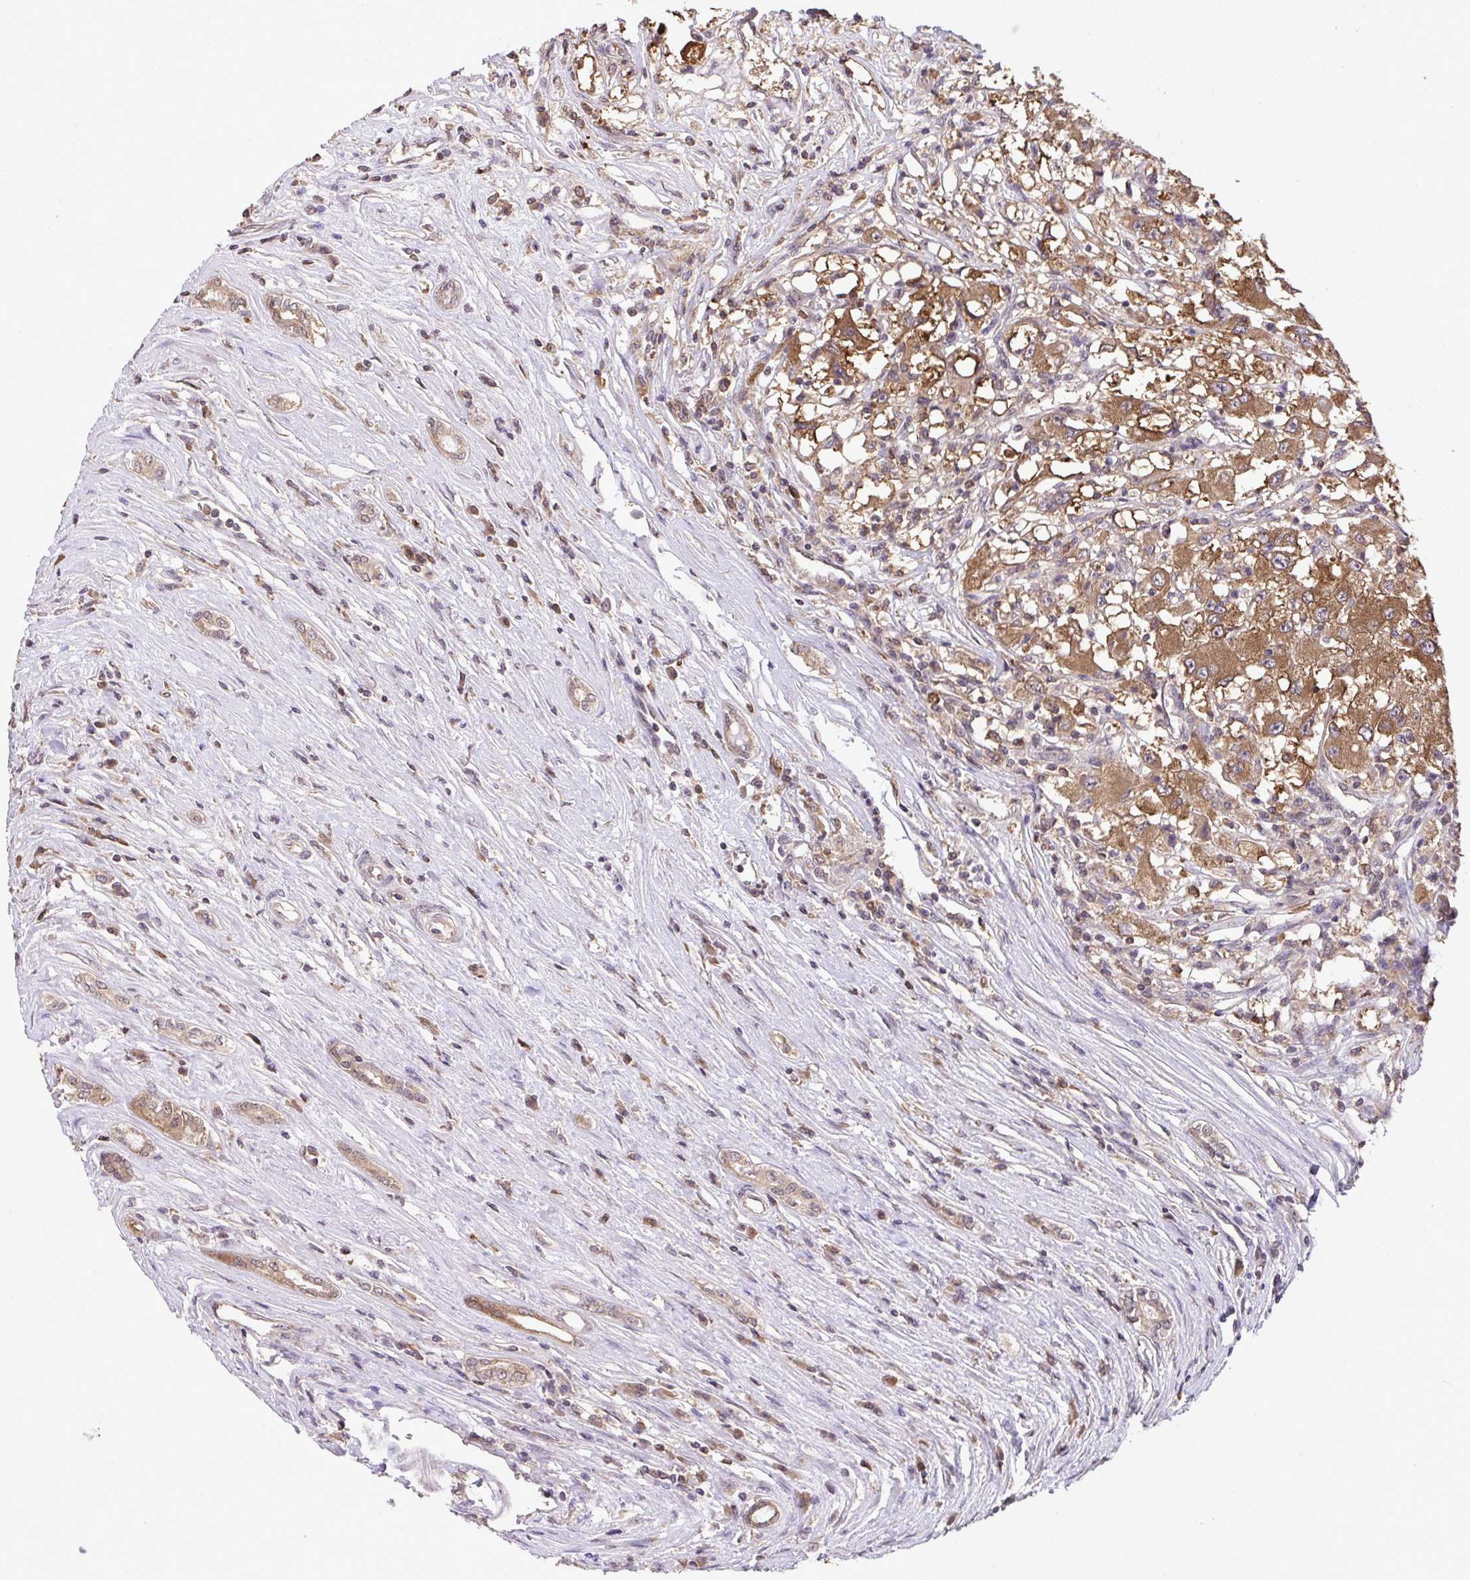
{"staining": {"intensity": "moderate", "quantity": ">75%", "location": "cytoplasmic/membranous"}, "tissue": "renal cancer", "cell_type": "Tumor cells", "image_type": "cancer", "snomed": [{"axis": "morphology", "description": "Adenocarcinoma, NOS"}, {"axis": "topography", "description": "Kidney"}], "caption": "Protein staining reveals moderate cytoplasmic/membranous positivity in about >75% of tumor cells in renal adenocarcinoma.", "gene": "C12orf57", "patient": {"sex": "female", "age": 67}}